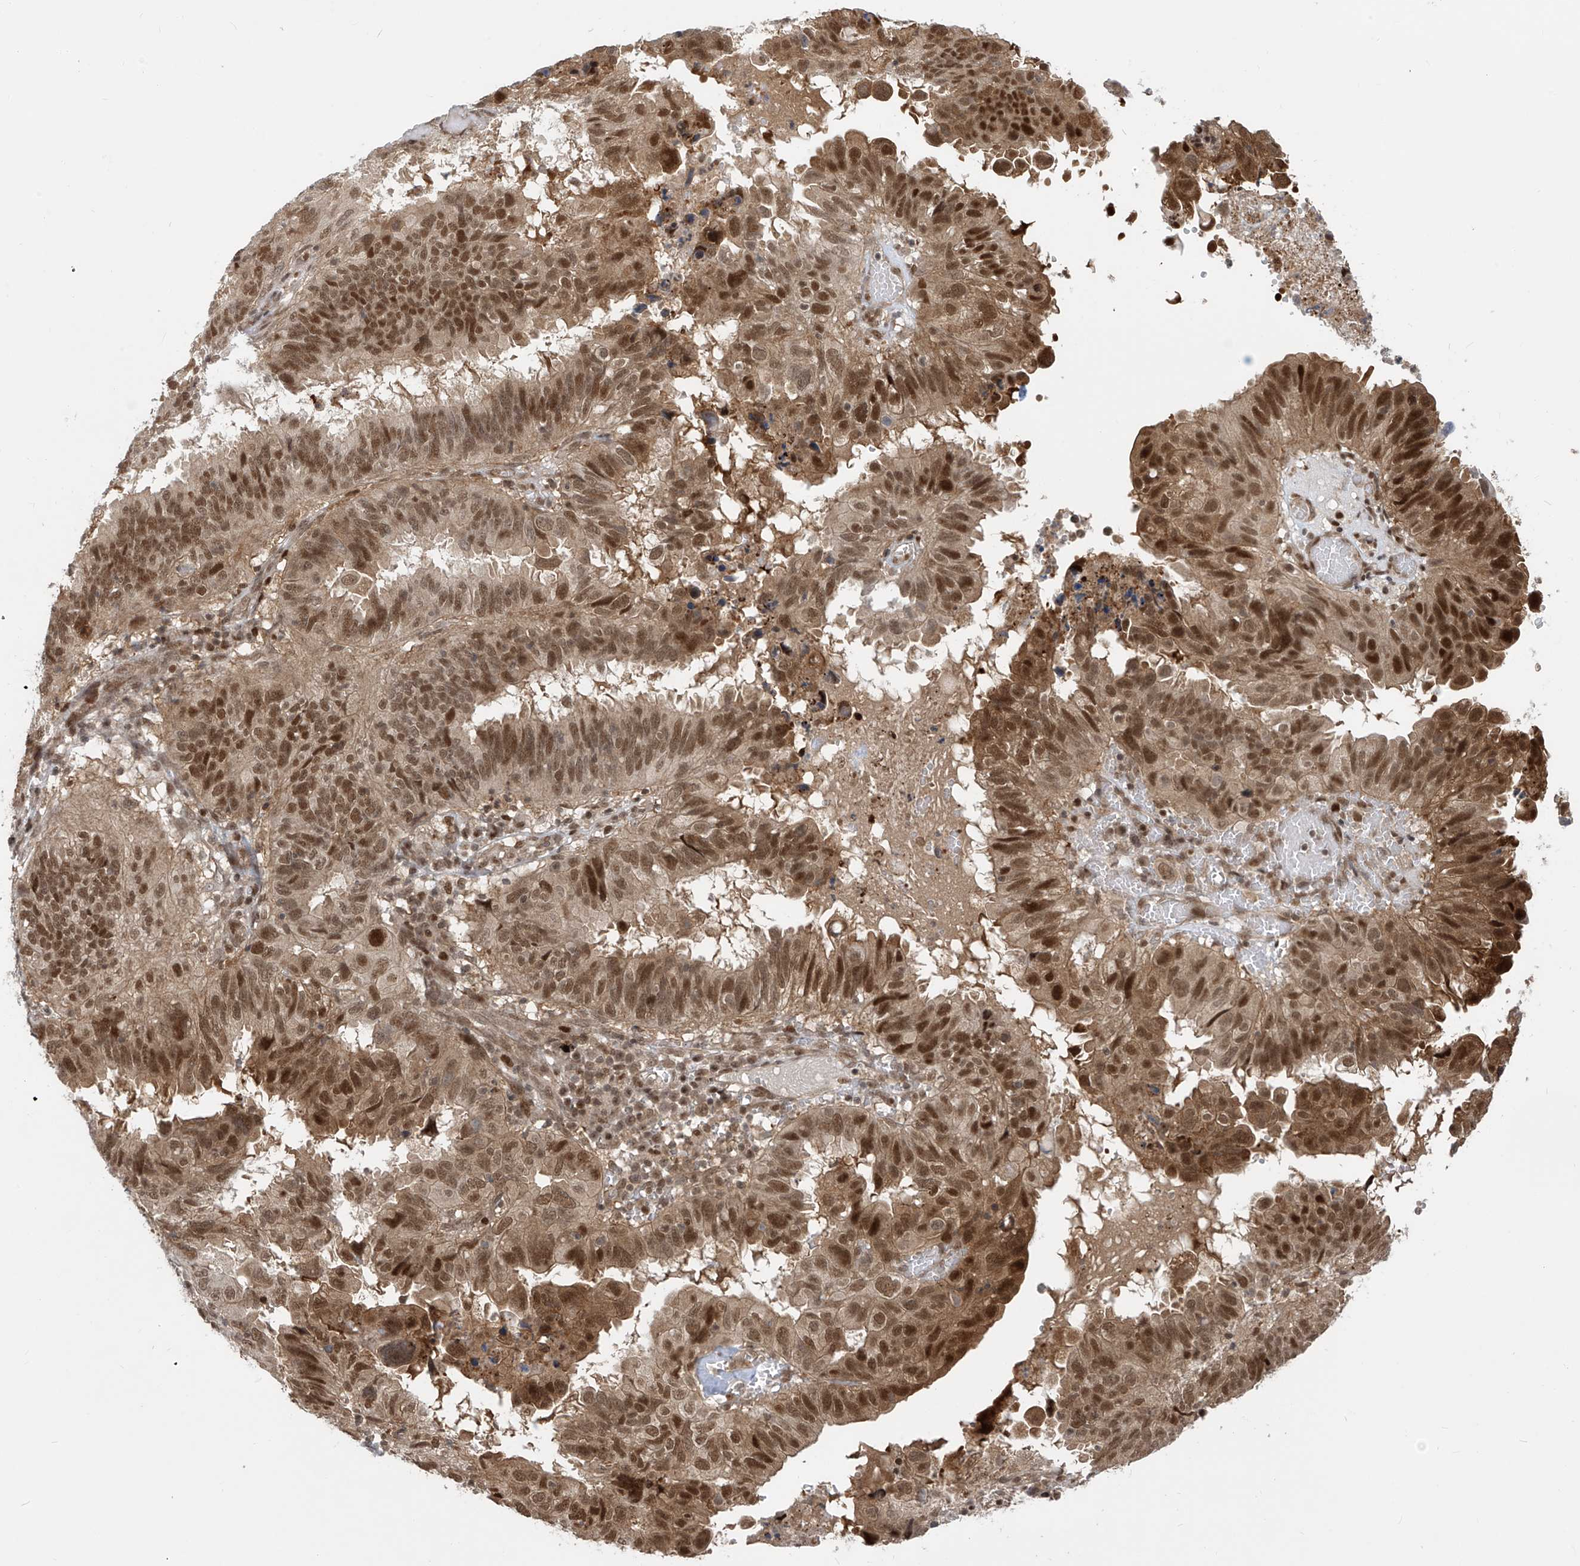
{"staining": {"intensity": "strong", "quantity": ">75%", "location": "nuclear"}, "tissue": "endometrial cancer", "cell_type": "Tumor cells", "image_type": "cancer", "snomed": [{"axis": "morphology", "description": "Adenocarcinoma, NOS"}, {"axis": "topography", "description": "Uterus"}], "caption": "A micrograph showing strong nuclear expression in approximately >75% of tumor cells in endometrial adenocarcinoma, as visualized by brown immunohistochemical staining.", "gene": "LAGE3", "patient": {"sex": "female", "age": 77}}